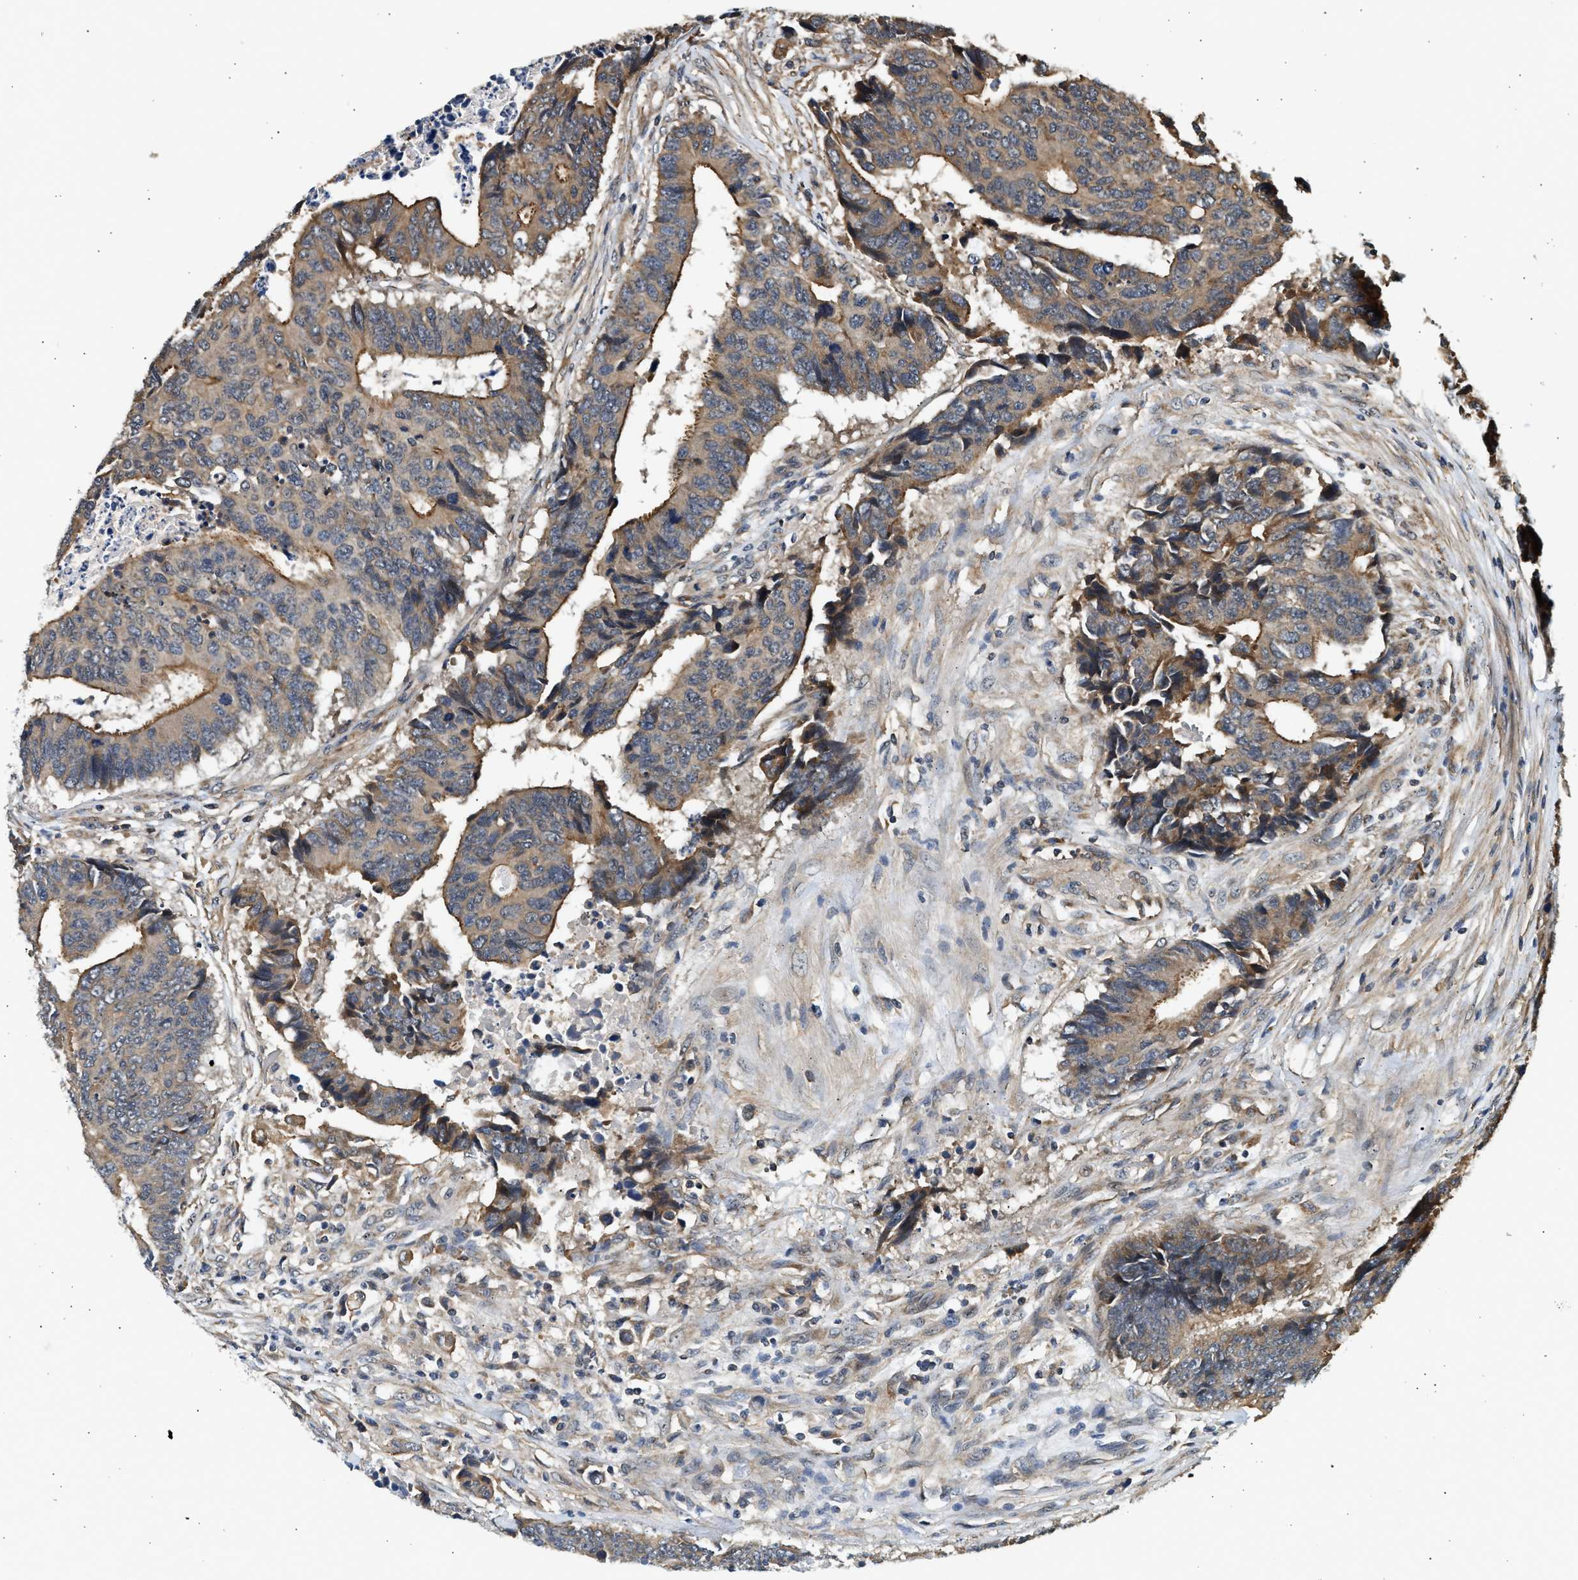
{"staining": {"intensity": "moderate", "quantity": ">75%", "location": "cytoplasmic/membranous"}, "tissue": "colorectal cancer", "cell_type": "Tumor cells", "image_type": "cancer", "snomed": [{"axis": "morphology", "description": "Adenocarcinoma, NOS"}, {"axis": "topography", "description": "Rectum"}], "caption": "The photomicrograph displays immunohistochemical staining of adenocarcinoma (colorectal). There is moderate cytoplasmic/membranous expression is seen in about >75% of tumor cells.", "gene": "DUSP14", "patient": {"sex": "male", "age": 84}}